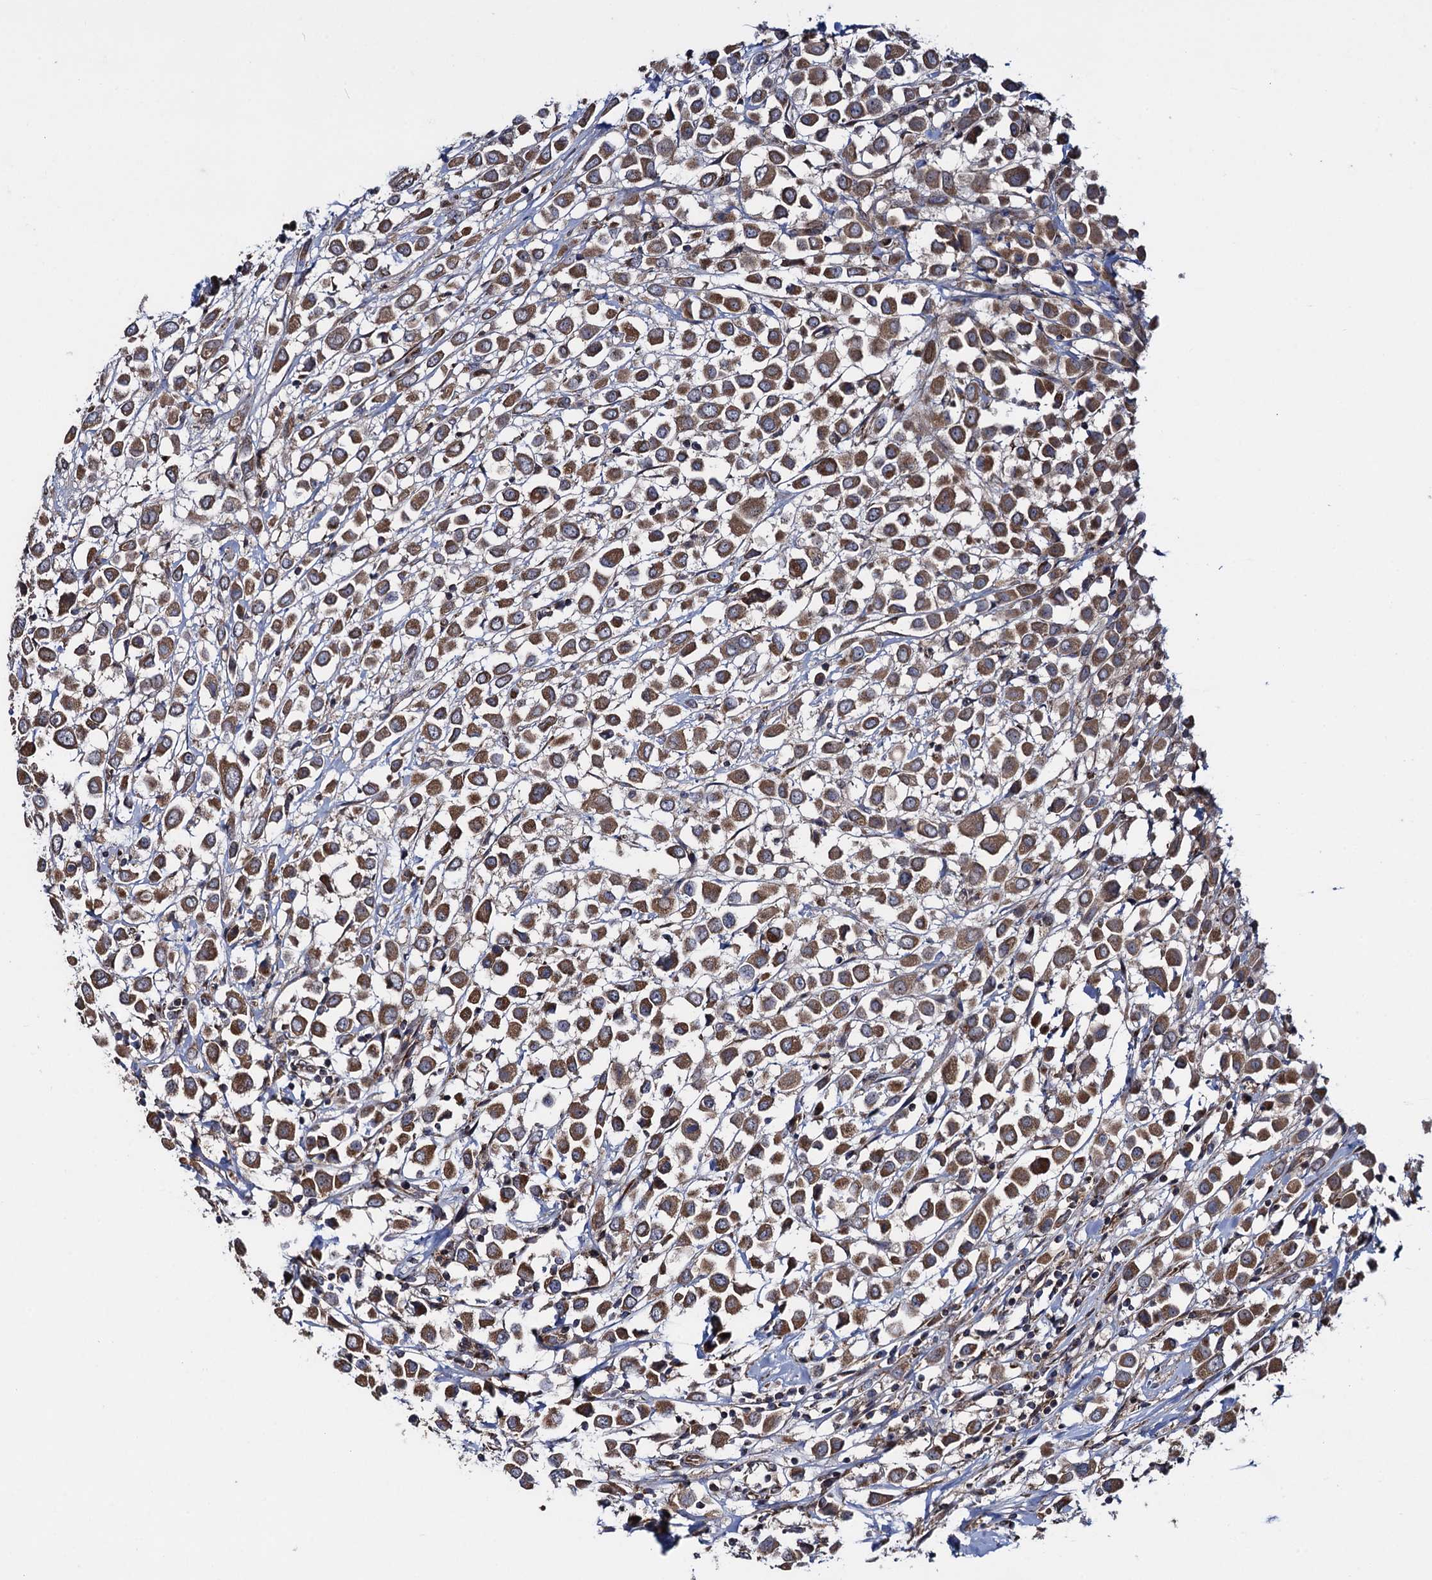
{"staining": {"intensity": "moderate", "quantity": ">75%", "location": "cytoplasmic/membranous"}, "tissue": "breast cancer", "cell_type": "Tumor cells", "image_type": "cancer", "snomed": [{"axis": "morphology", "description": "Duct carcinoma"}, {"axis": "topography", "description": "Breast"}], "caption": "A high-resolution image shows immunohistochemistry staining of breast cancer (infiltrating ductal carcinoma), which displays moderate cytoplasmic/membranous positivity in about >75% of tumor cells.", "gene": "HAUS1", "patient": {"sex": "female", "age": 61}}